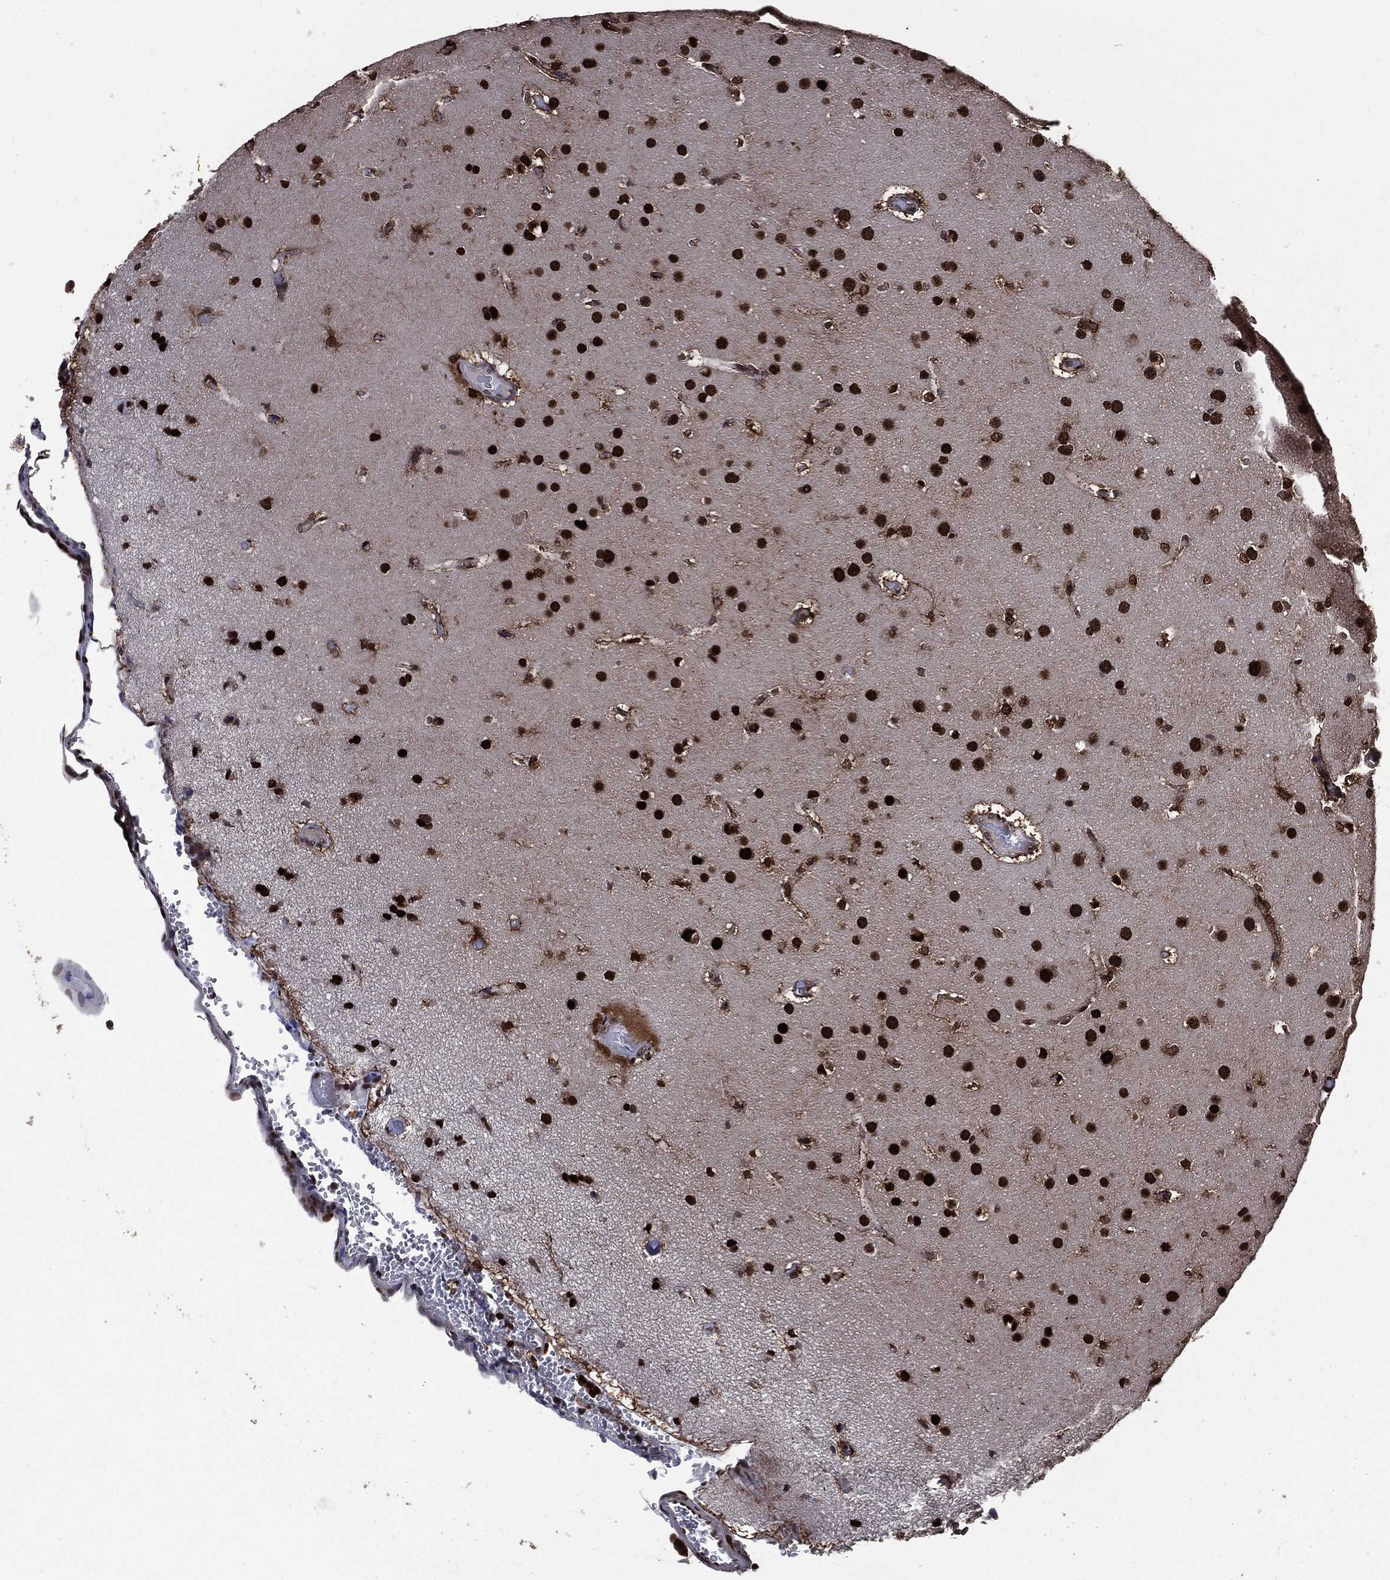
{"staining": {"intensity": "strong", "quantity": ">75%", "location": "nuclear"}, "tissue": "glioma", "cell_type": "Tumor cells", "image_type": "cancer", "snomed": [{"axis": "morphology", "description": "Glioma, malignant, NOS"}, {"axis": "topography", "description": "Cerebral cortex"}], "caption": "Malignant glioma stained for a protein (brown) reveals strong nuclear positive staining in about >75% of tumor cells.", "gene": "DVL2", "patient": {"sex": "male", "age": 58}}